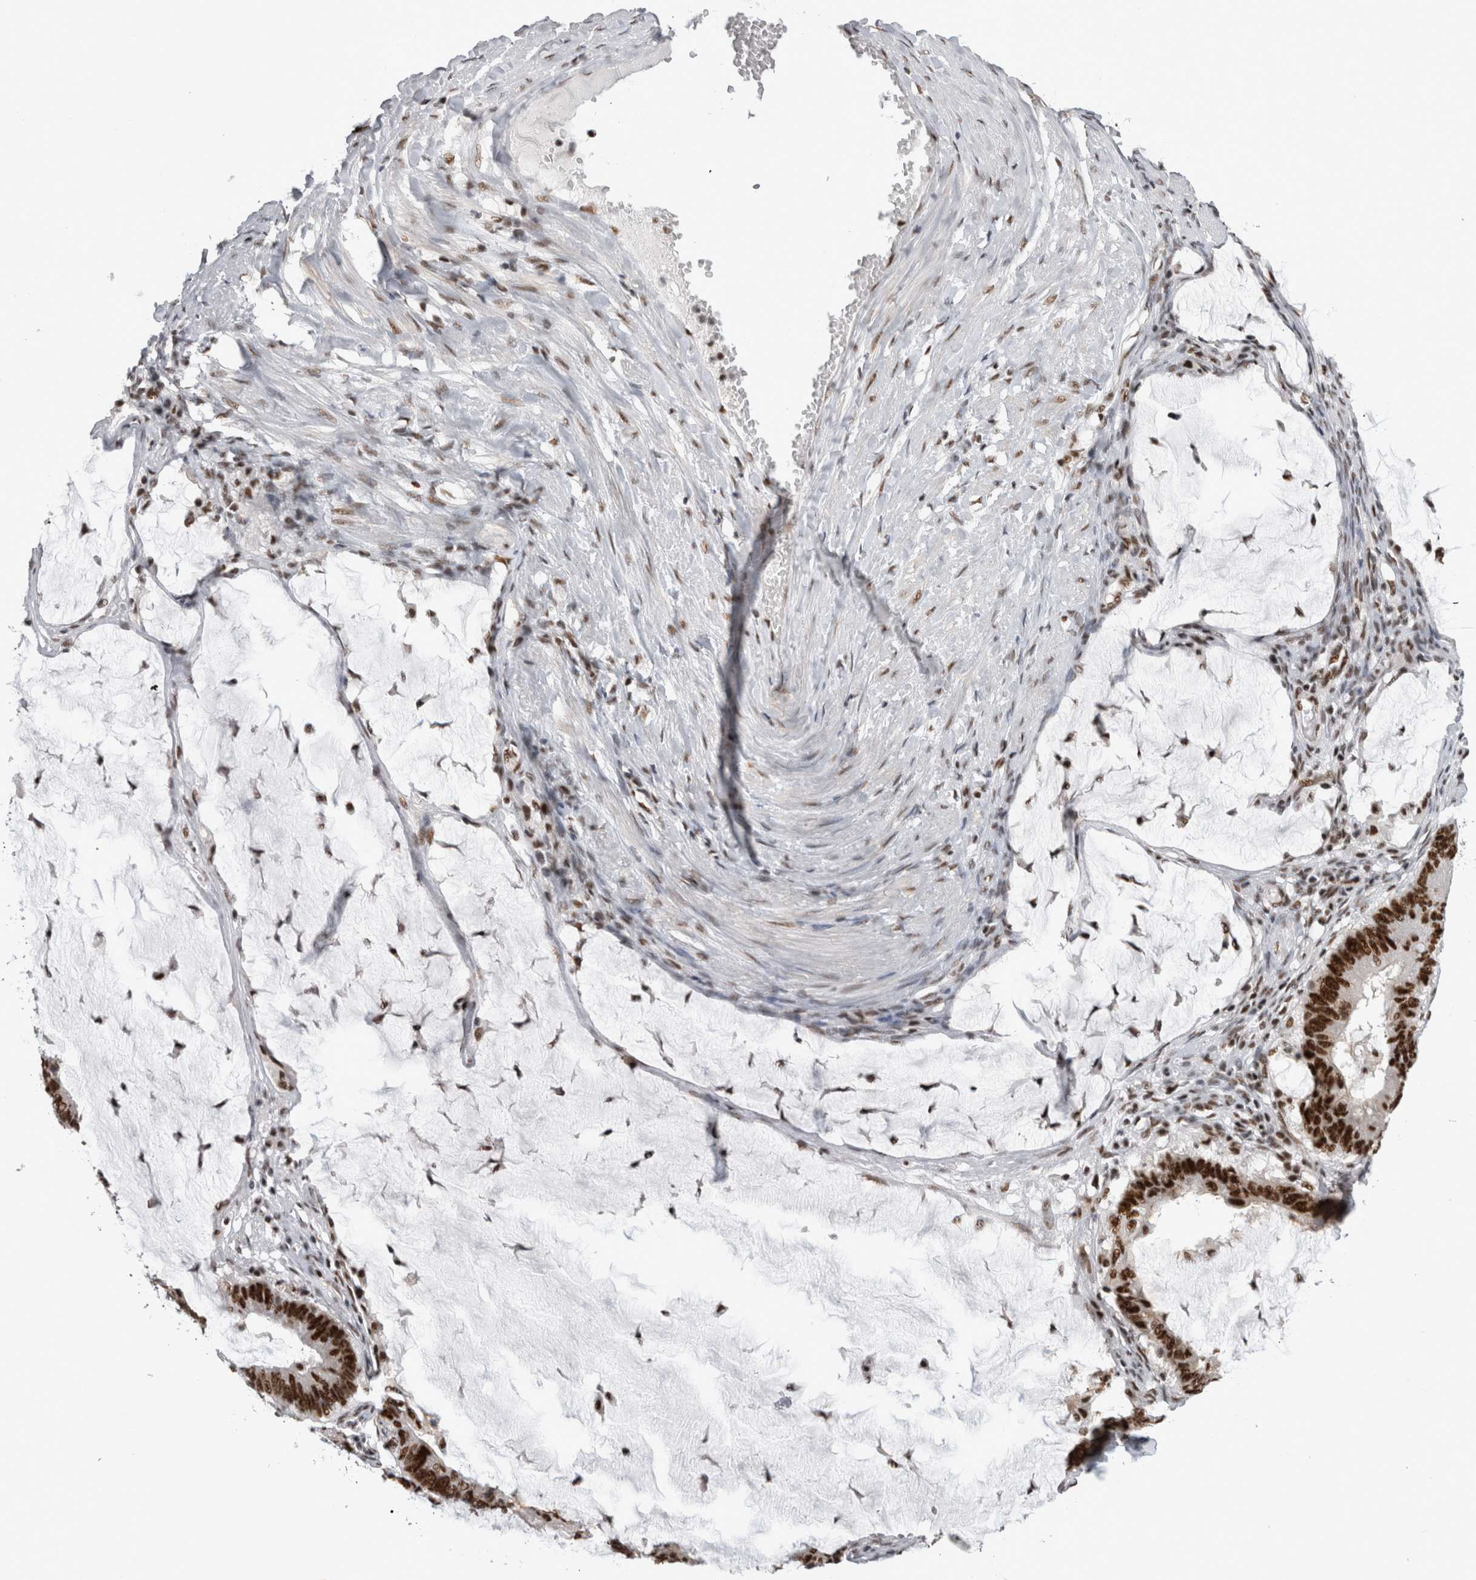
{"staining": {"intensity": "strong", "quantity": ">75%", "location": "nuclear"}, "tissue": "ovarian cancer", "cell_type": "Tumor cells", "image_type": "cancer", "snomed": [{"axis": "morphology", "description": "Cystadenocarcinoma, mucinous, NOS"}, {"axis": "topography", "description": "Ovary"}], "caption": "The micrograph displays staining of mucinous cystadenocarcinoma (ovarian), revealing strong nuclear protein positivity (brown color) within tumor cells.", "gene": "CDK11A", "patient": {"sex": "female", "age": 61}}